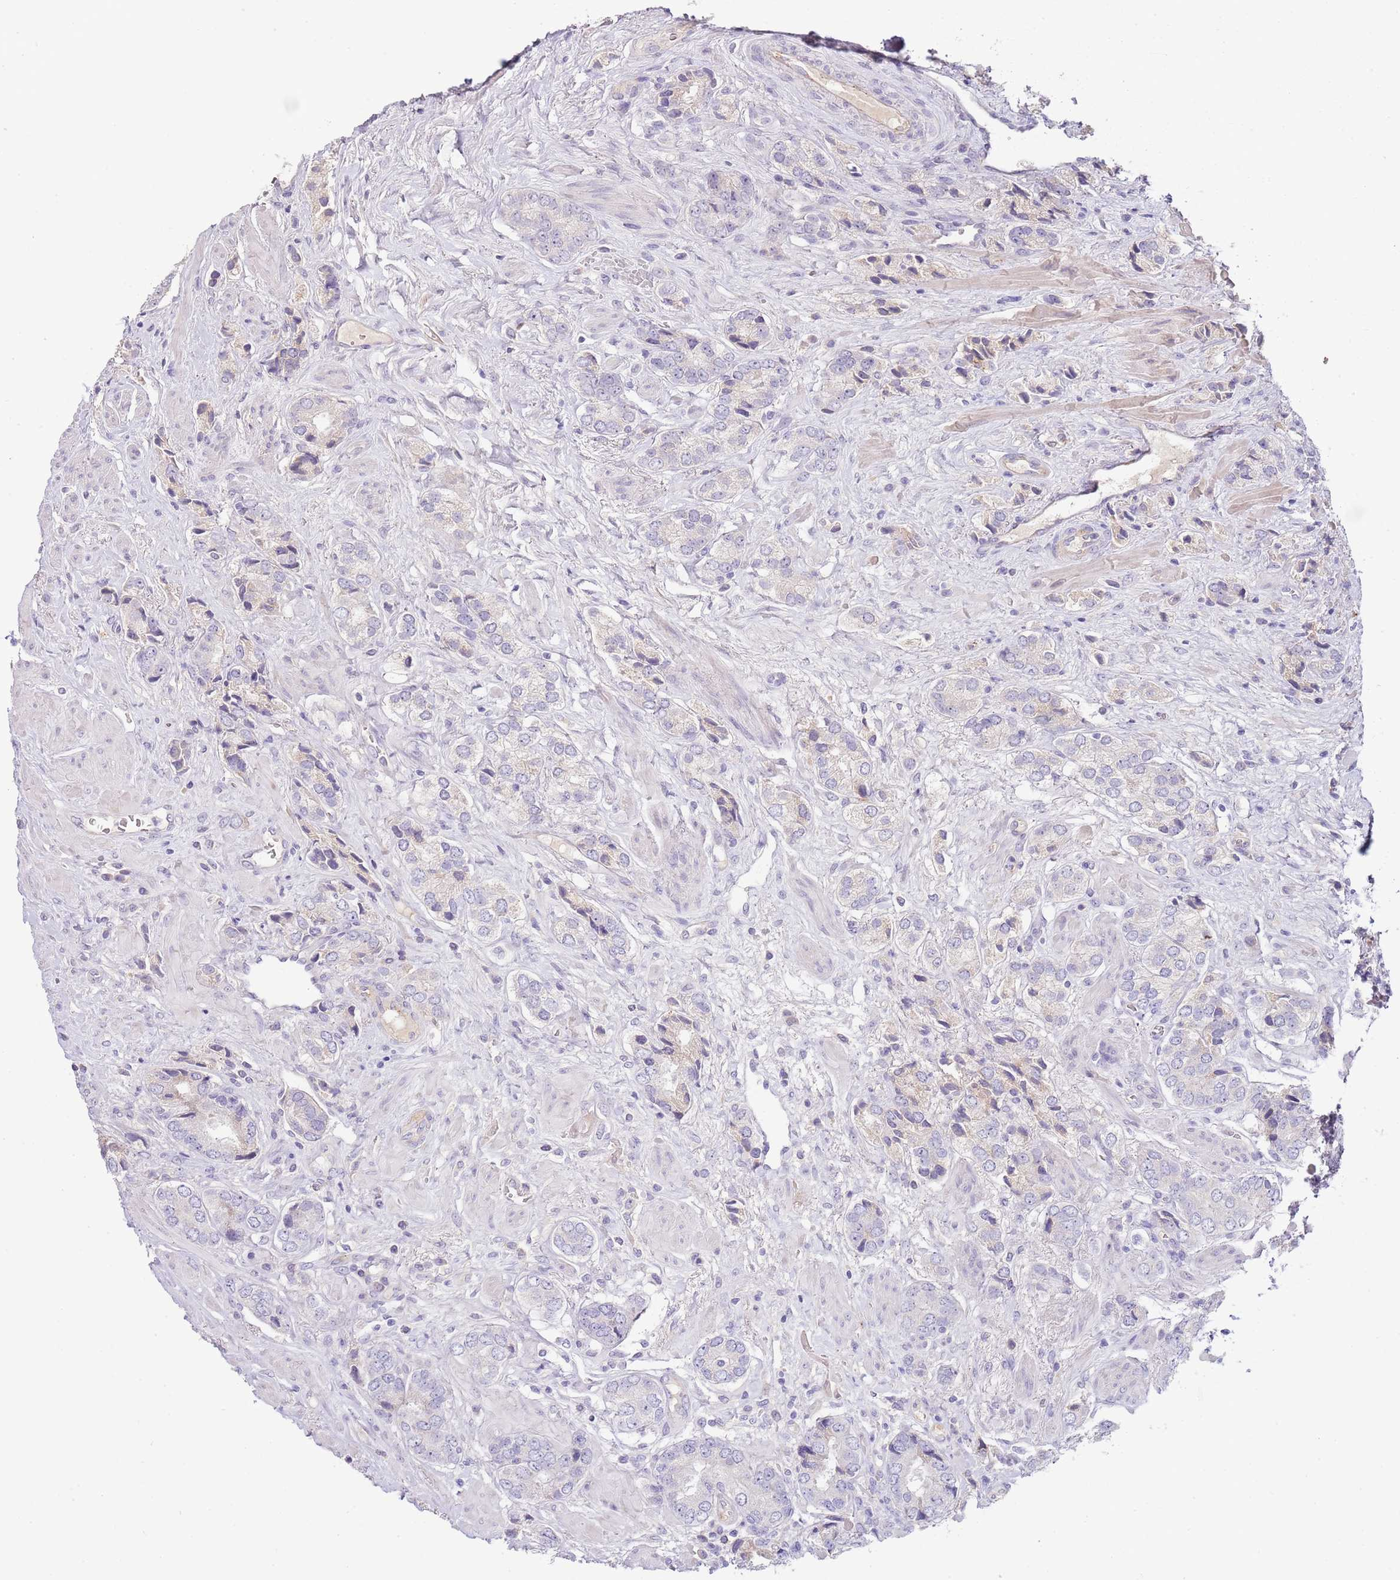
{"staining": {"intensity": "negative", "quantity": "none", "location": "none"}, "tissue": "prostate cancer", "cell_type": "Tumor cells", "image_type": "cancer", "snomed": [{"axis": "morphology", "description": "Adenocarcinoma, High grade"}, {"axis": "topography", "description": "Prostate and seminal vesicle, NOS"}], "caption": "Immunohistochemical staining of human prostate cancer reveals no significant positivity in tumor cells.", "gene": "ABHD17A", "patient": {"sex": "male", "age": 64}}